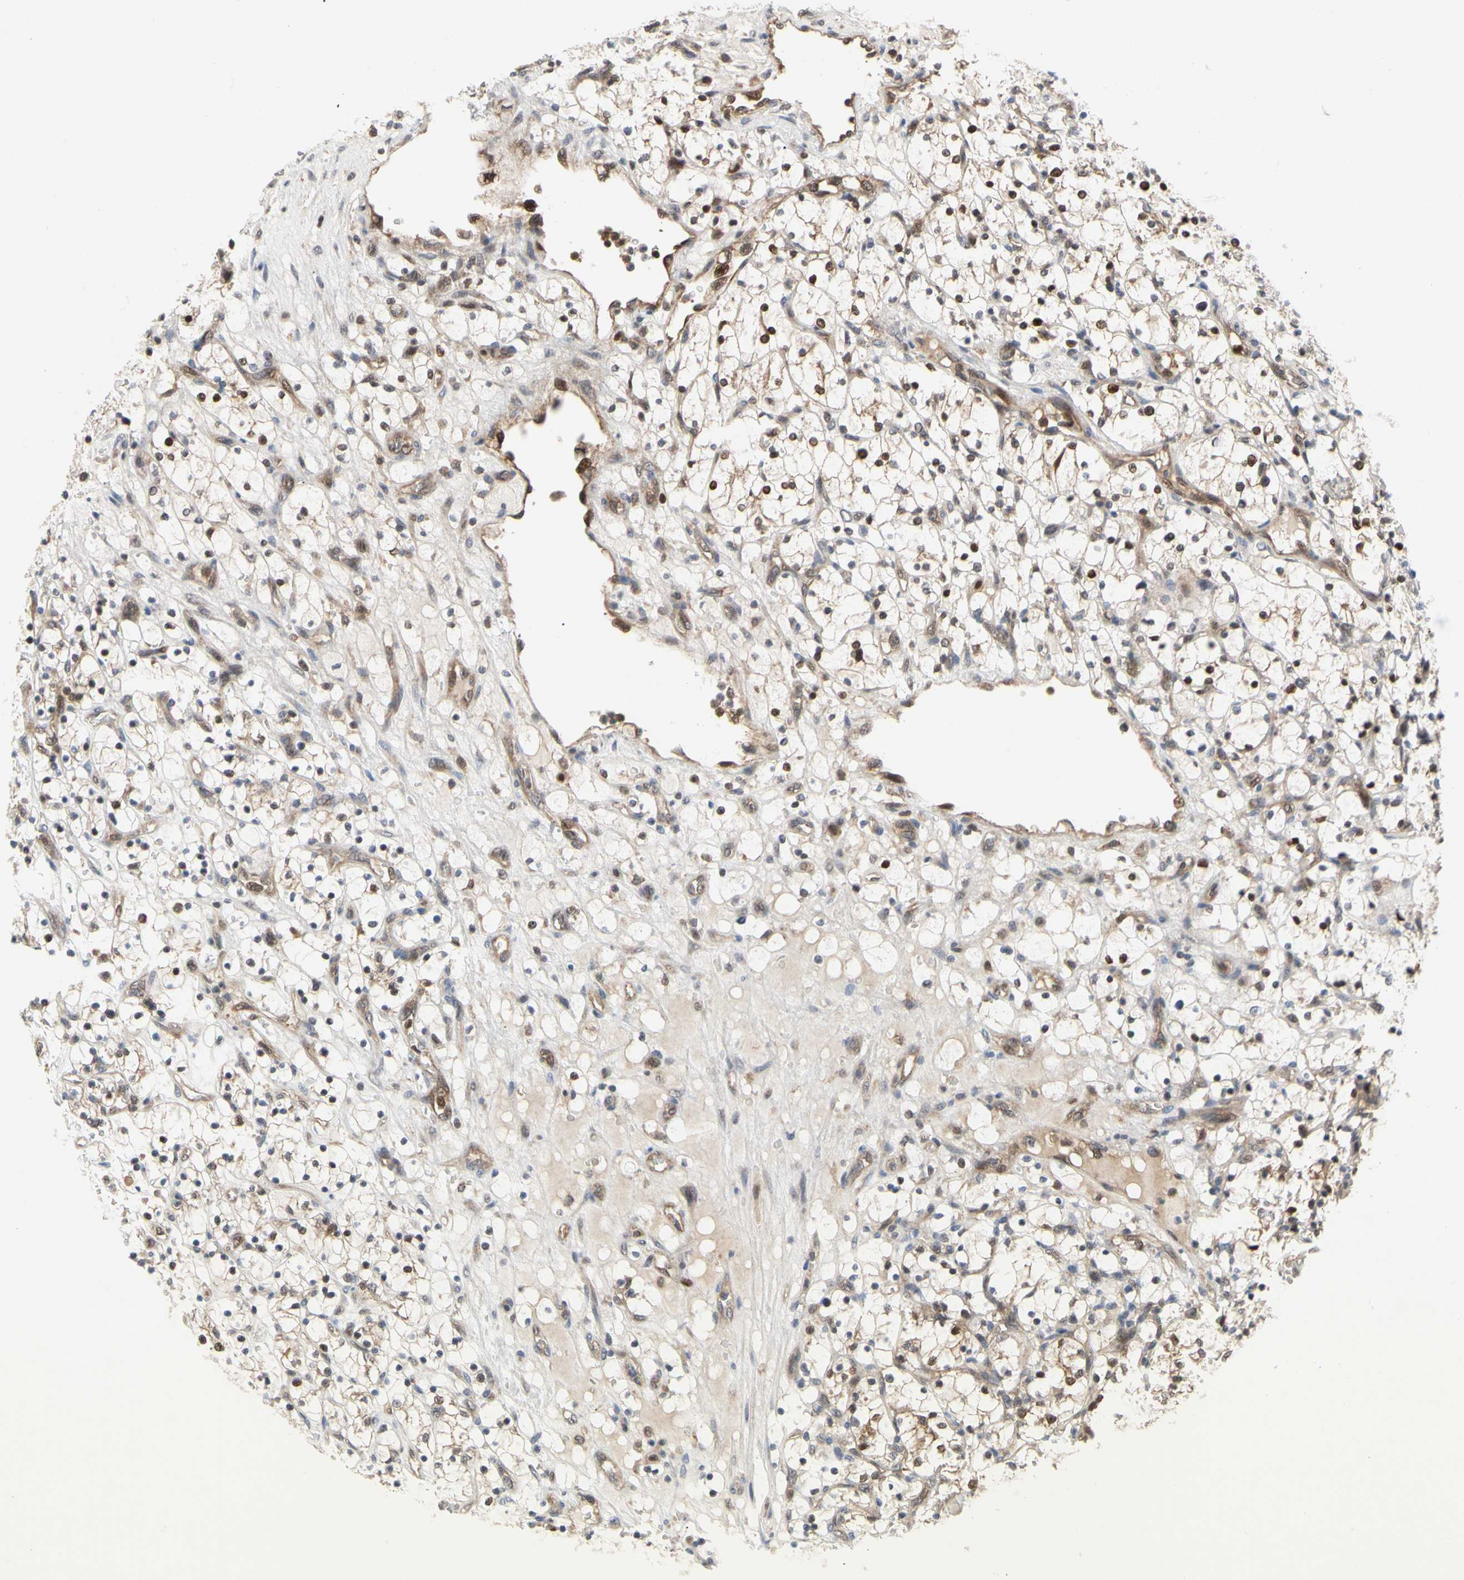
{"staining": {"intensity": "weak", "quantity": ">75%", "location": "cytoplasmic/membranous"}, "tissue": "renal cancer", "cell_type": "Tumor cells", "image_type": "cancer", "snomed": [{"axis": "morphology", "description": "Adenocarcinoma, NOS"}, {"axis": "topography", "description": "Kidney"}], "caption": "The histopathology image demonstrates staining of renal adenocarcinoma, revealing weak cytoplasmic/membranous protein expression (brown color) within tumor cells.", "gene": "CDK5", "patient": {"sex": "female", "age": 69}}